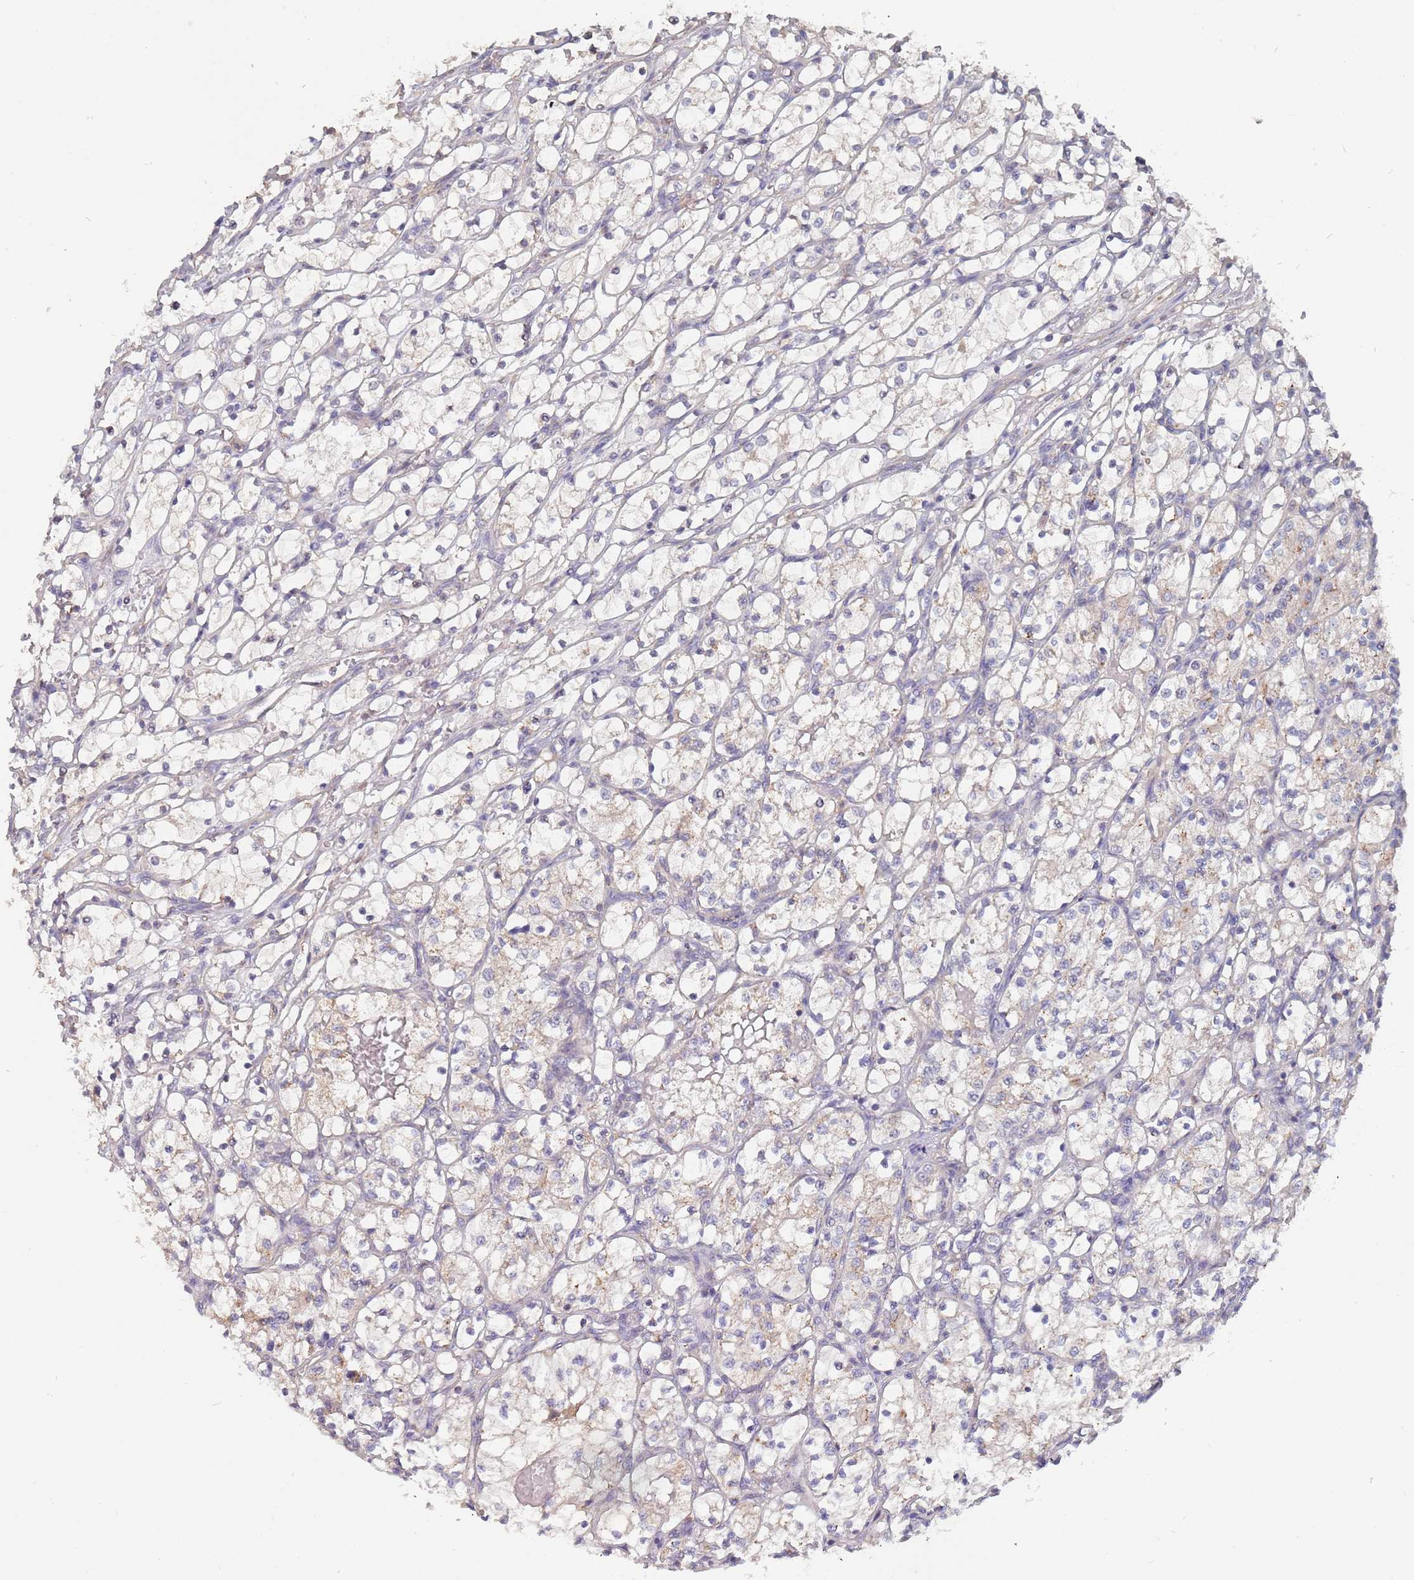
{"staining": {"intensity": "negative", "quantity": "none", "location": "none"}, "tissue": "renal cancer", "cell_type": "Tumor cells", "image_type": "cancer", "snomed": [{"axis": "morphology", "description": "Adenocarcinoma, NOS"}, {"axis": "topography", "description": "Kidney"}], "caption": "Protein analysis of adenocarcinoma (renal) displays no significant expression in tumor cells.", "gene": "TCEANC2", "patient": {"sex": "female", "age": 69}}